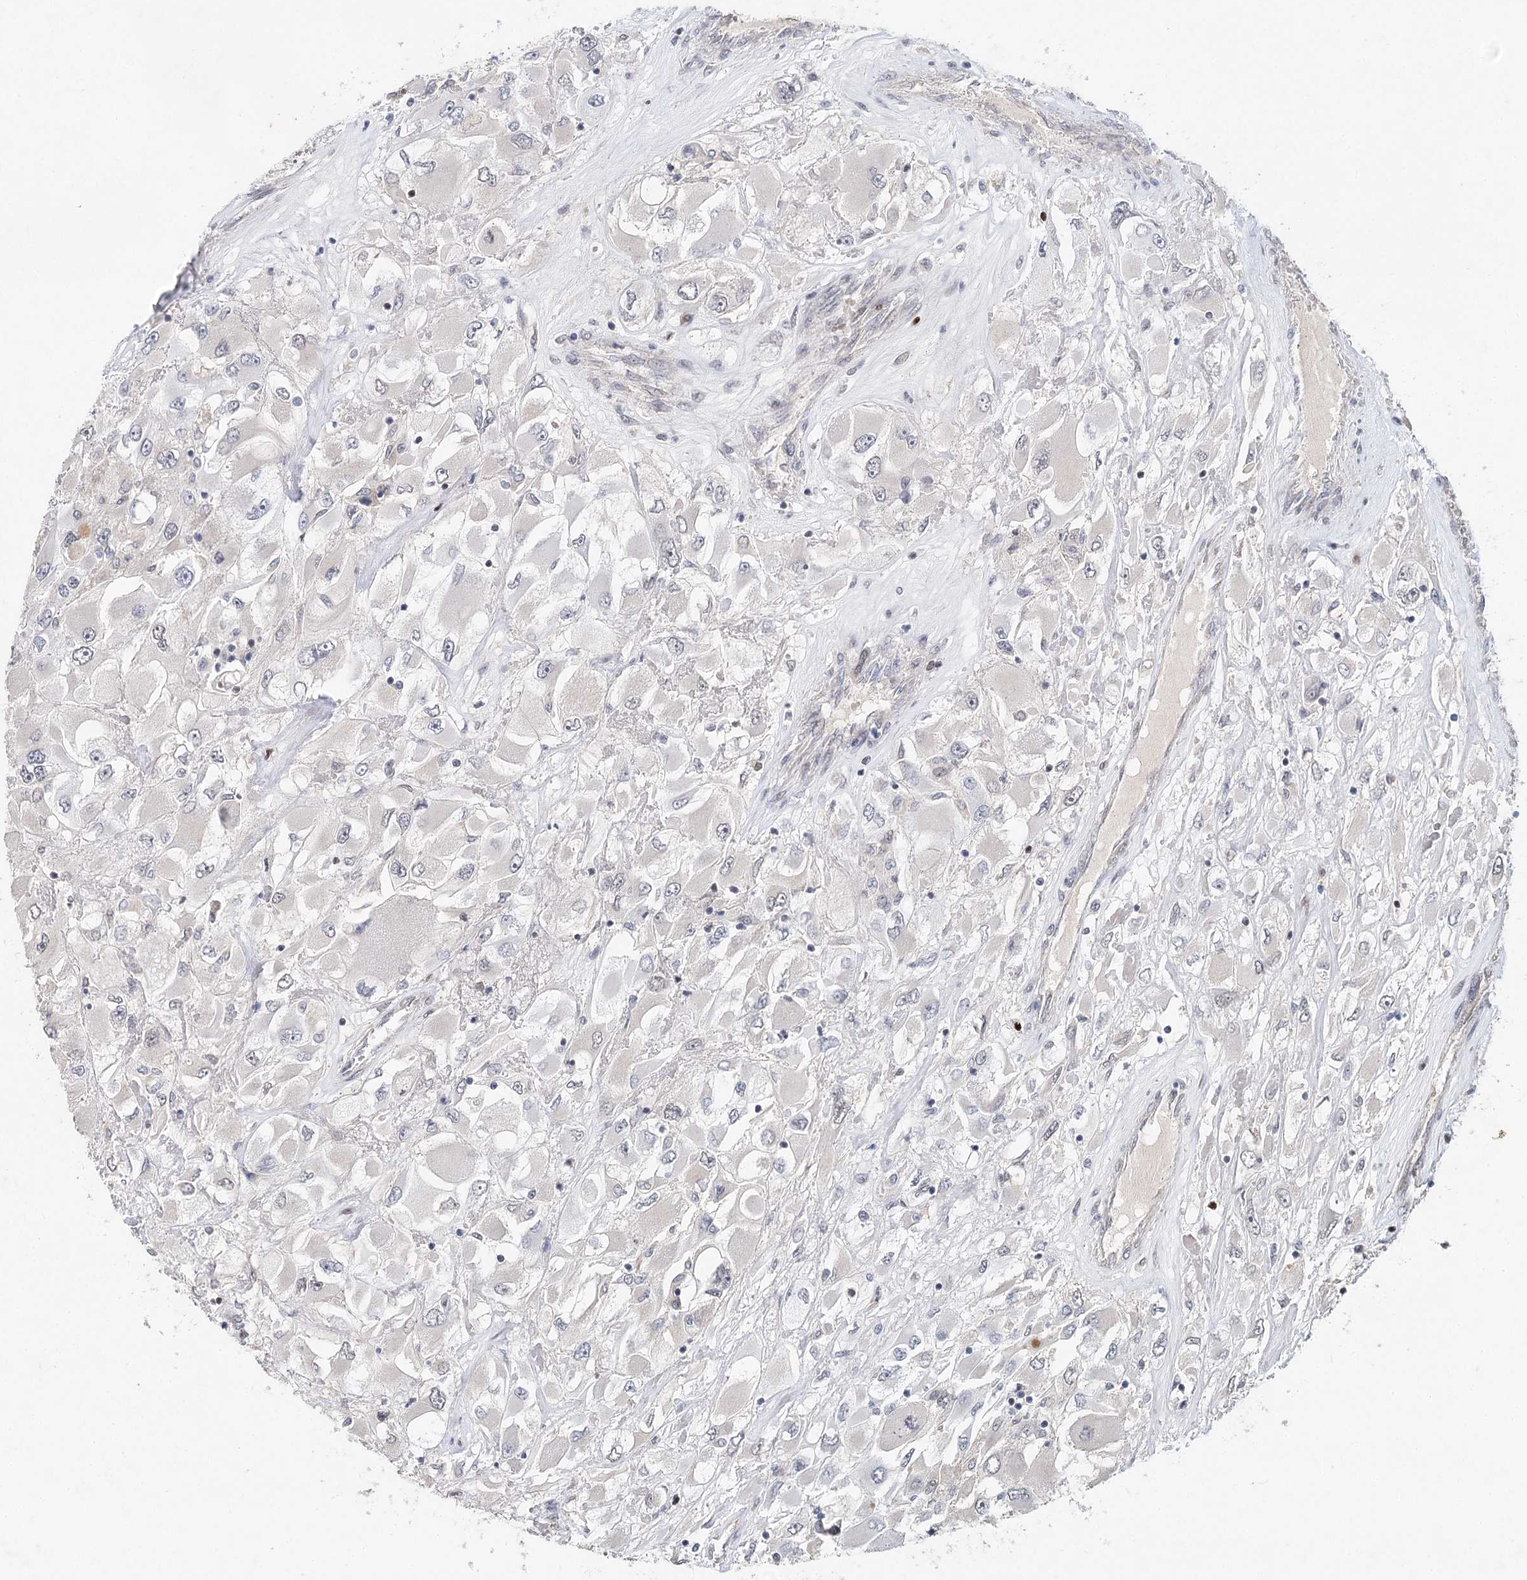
{"staining": {"intensity": "negative", "quantity": "none", "location": "none"}, "tissue": "renal cancer", "cell_type": "Tumor cells", "image_type": "cancer", "snomed": [{"axis": "morphology", "description": "Adenocarcinoma, NOS"}, {"axis": "topography", "description": "Kidney"}], "caption": "Immunohistochemical staining of renal cancer (adenocarcinoma) reveals no significant positivity in tumor cells. (DAB (3,3'-diaminobenzidine) immunohistochemistry (IHC), high magnification).", "gene": "FRMD4A", "patient": {"sex": "female", "age": 52}}